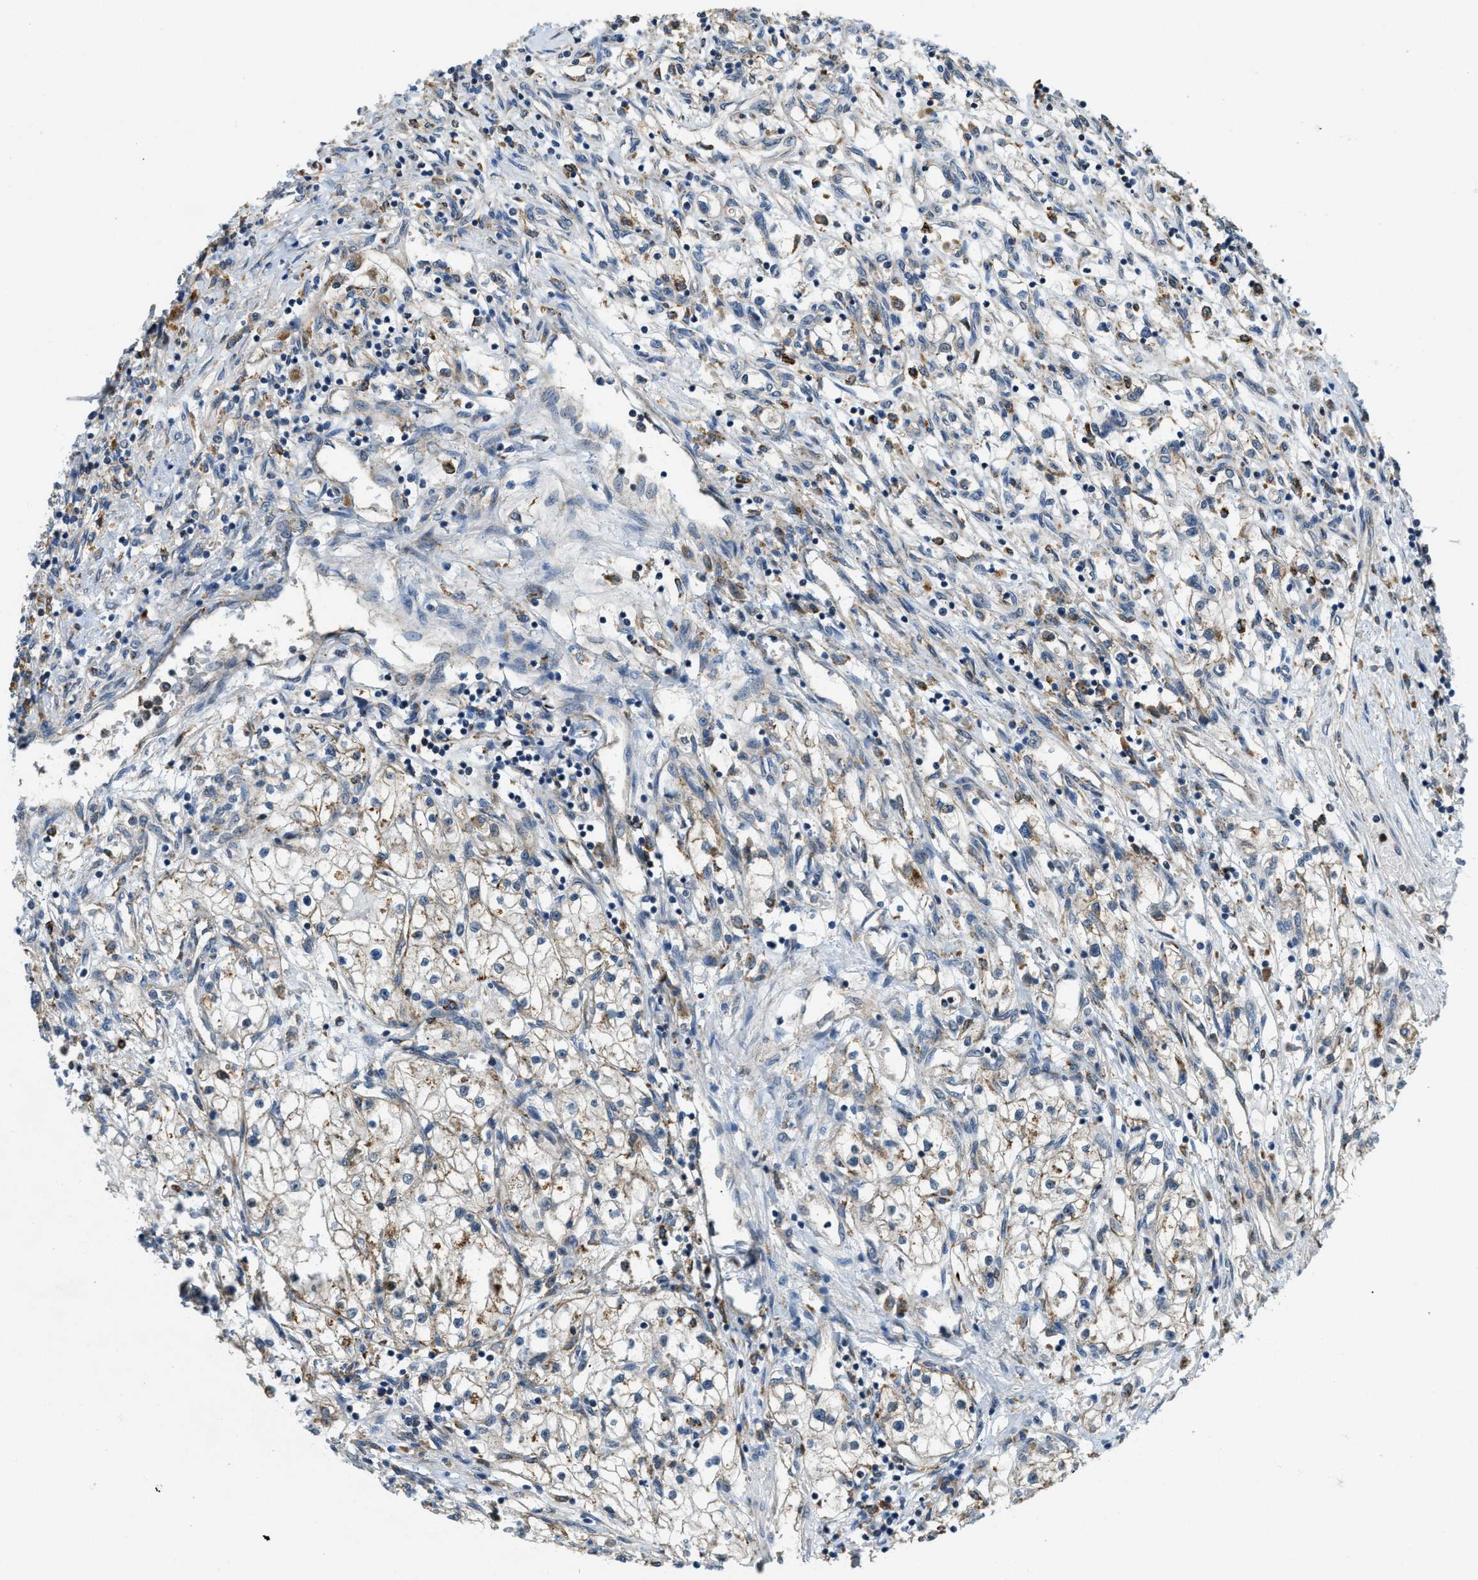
{"staining": {"intensity": "weak", "quantity": ">75%", "location": "cytoplasmic/membranous"}, "tissue": "renal cancer", "cell_type": "Tumor cells", "image_type": "cancer", "snomed": [{"axis": "morphology", "description": "Adenocarcinoma, NOS"}, {"axis": "topography", "description": "Kidney"}], "caption": "Adenocarcinoma (renal) was stained to show a protein in brown. There is low levels of weak cytoplasmic/membranous expression in approximately >75% of tumor cells.", "gene": "STARD3NL", "patient": {"sex": "male", "age": 68}}